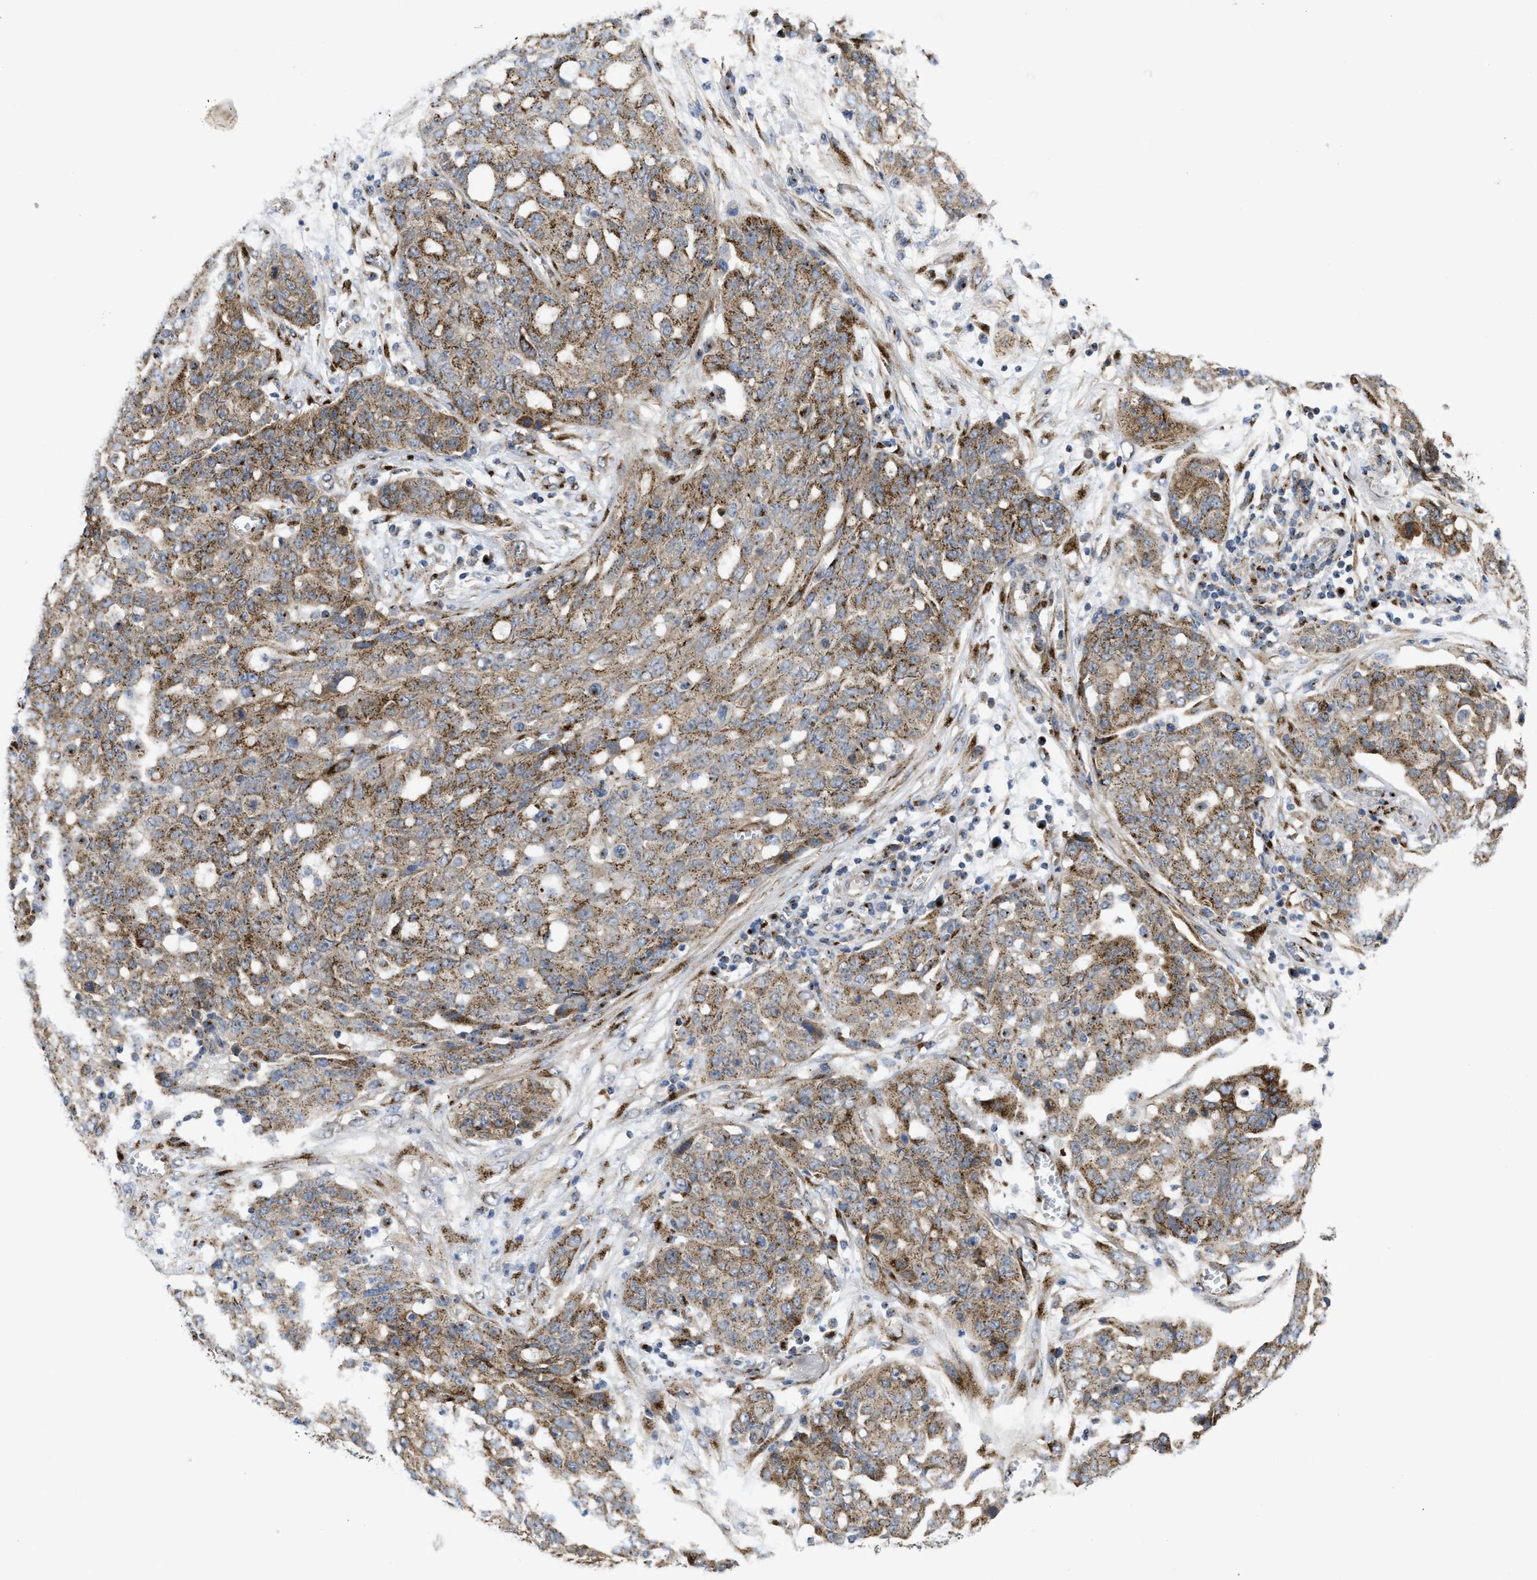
{"staining": {"intensity": "moderate", "quantity": "25%-75%", "location": "cytoplasmic/membranous"}, "tissue": "ovarian cancer", "cell_type": "Tumor cells", "image_type": "cancer", "snomed": [{"axis": "morphology", "description": "Cystadenocarcinoma, serous, NOS"}, {"axis": "topography", "description": "Soft tissue"}, {"axis": "topography", "description": "Ovary"}], "caption": "About 25%-75% of tumor cells in ovarian serous cystadenocarcinoma exhibit moderate cytoplasmic/membranous protein positivity as visualized by brown immunohistochemical staining.", "gene": "ZNF70", "patient": {"sex": "female", "age": 57}}